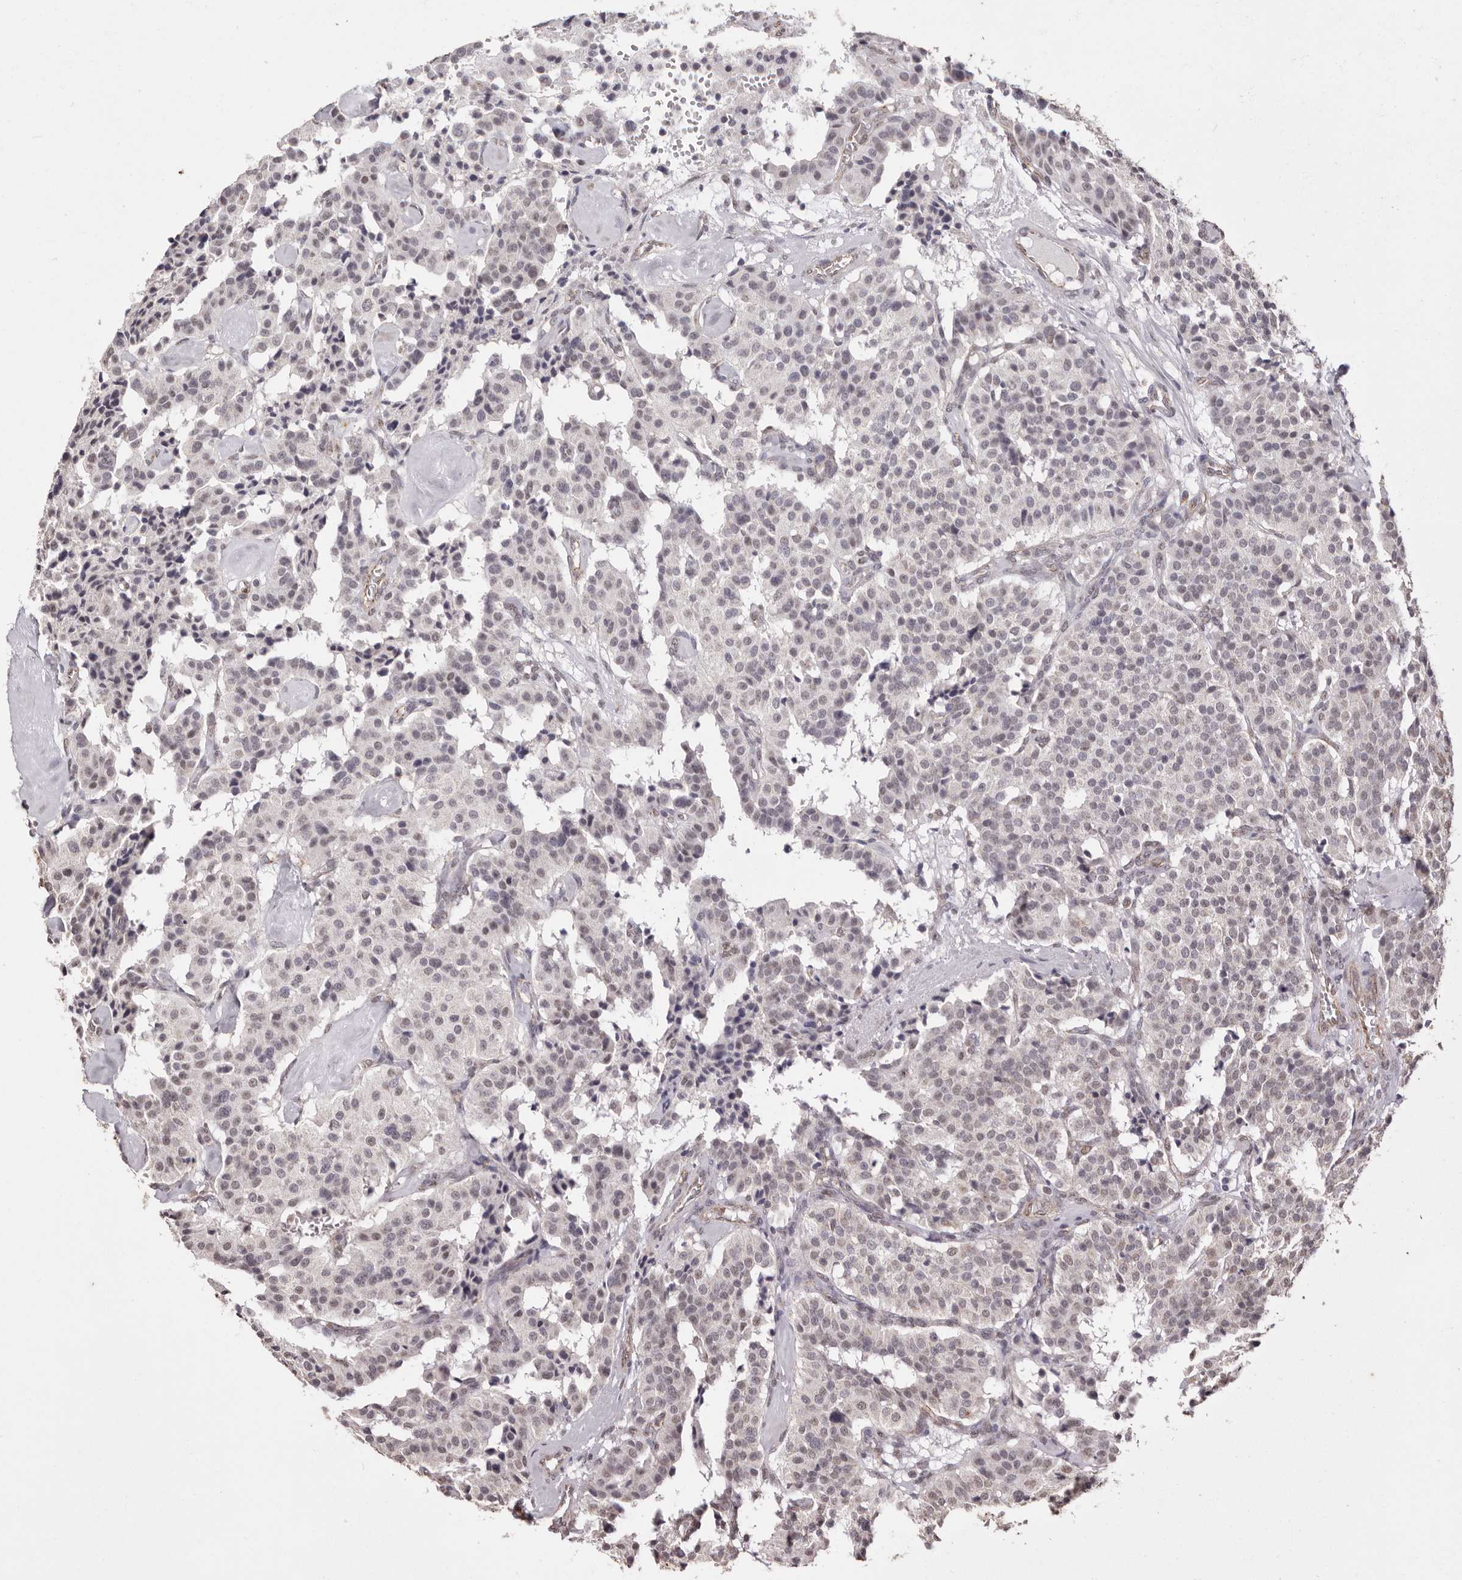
{"staining": {"intensity": "weak", "quantity": "<25%", "location": "nuclear"}, "tissue": "carcinoid", "cell_type": "Tumor cells", "image_type": "cancer", "snomed": [{"axis": "morphology", "description": "Carcinoid, malignant, NOS"}, {"axis": "topography", "description": "Lung"}], "caption": "Tumor cells show no significant staining in malignant carcinoid. Nuclei are stained in blue.", "gene": "RPS6KA5", "patient": {"sex": "male", "age": 30}}